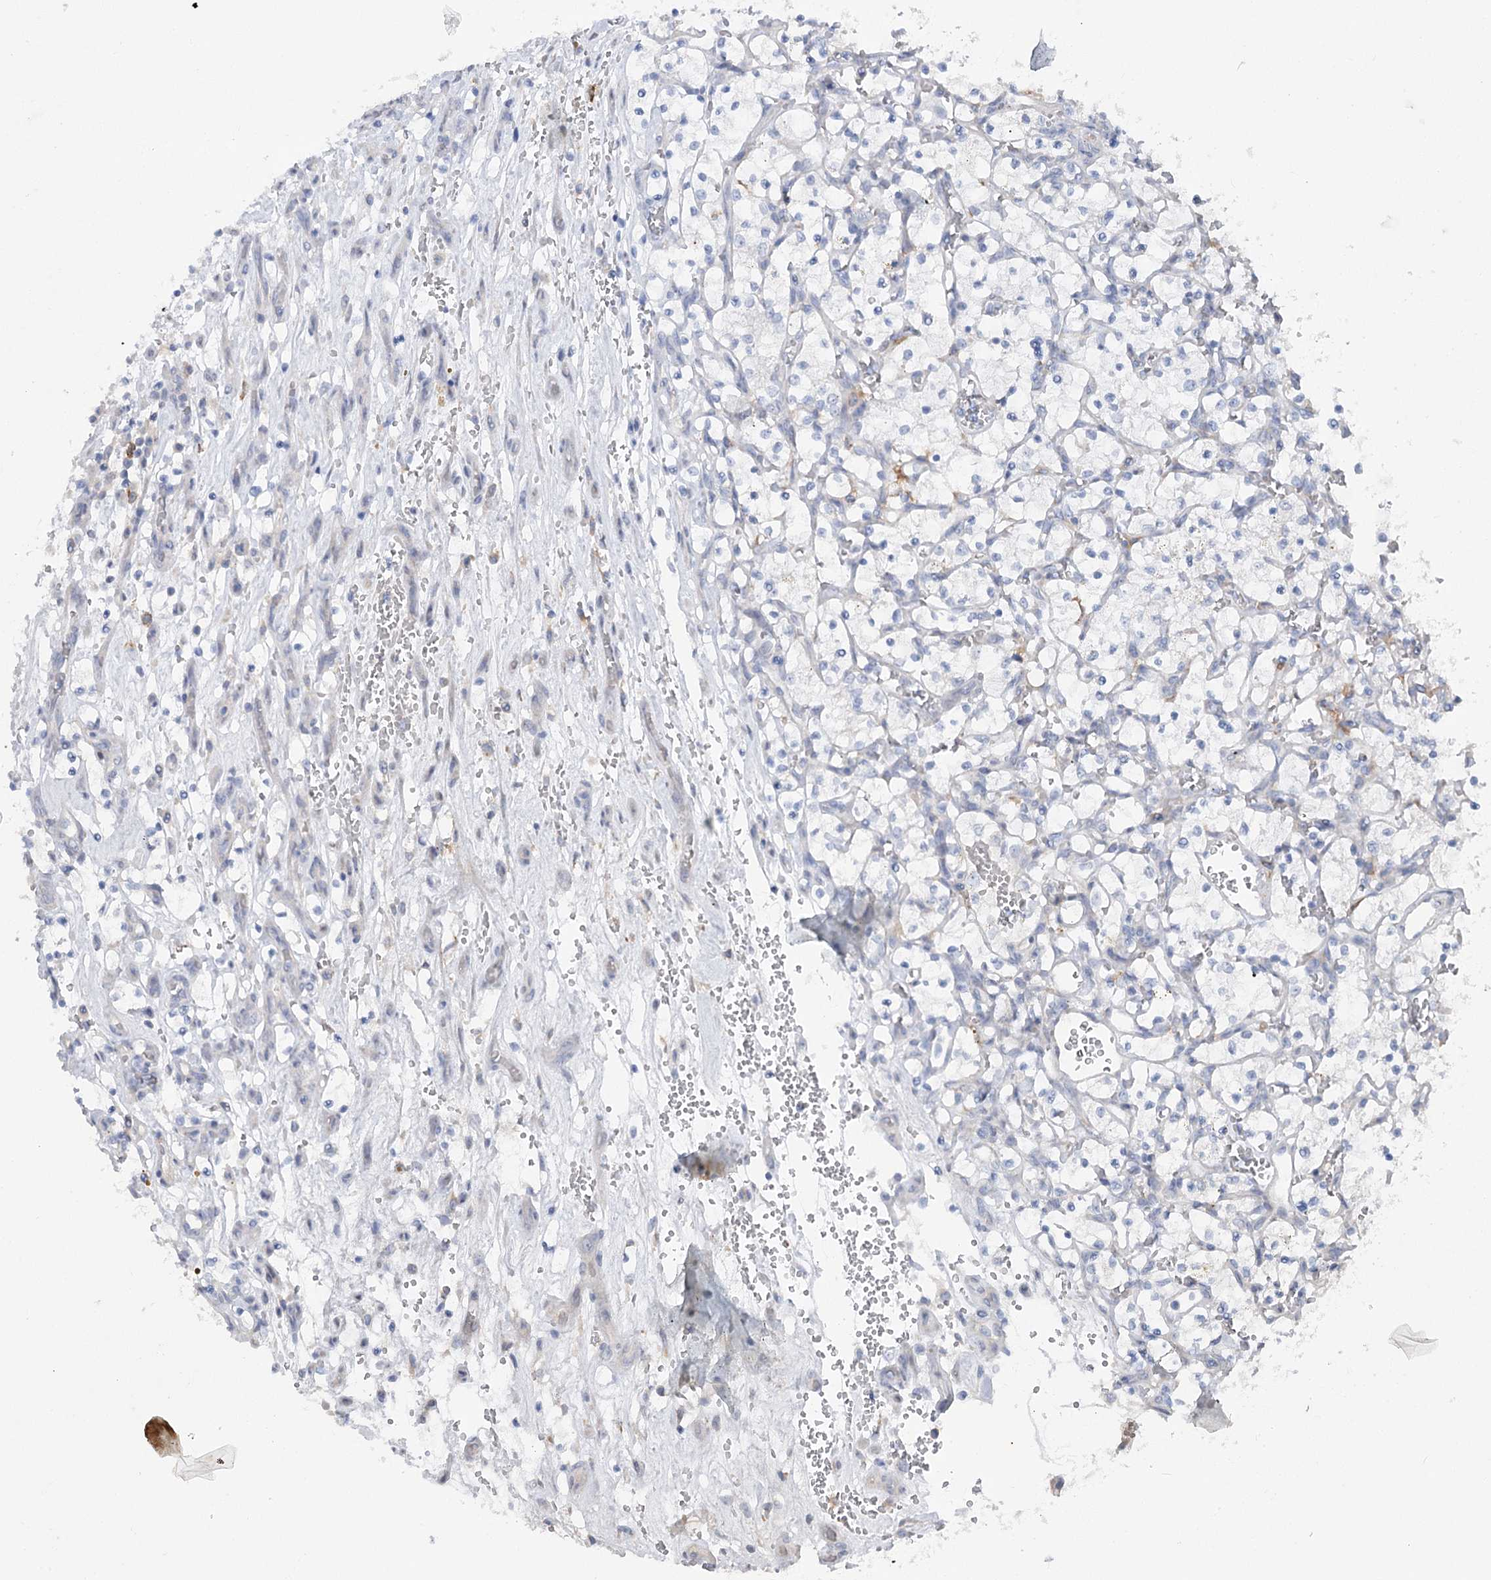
{"staining": {"intensity": "negative", "quantity": "none", "location": "none"}, "tissue": "renal cancer", "cell_type": "Tumor cells", "image_type": "cancer", "snomed": [{"axis": "morphology", "description": "Adenocarcinoma, NOS"}, {"axis": "topography", "description": "Kidney"}], "caption": "Immunohistochemistry (IHC) photomicrograph of neoplastic tissue: renal cancer (adenocarcinoma) stained with DAB demonstrates no significant protein positivity in tumor cells.", "gene": "SCN11A", "patient": {"sex": "female", "age": 69}}